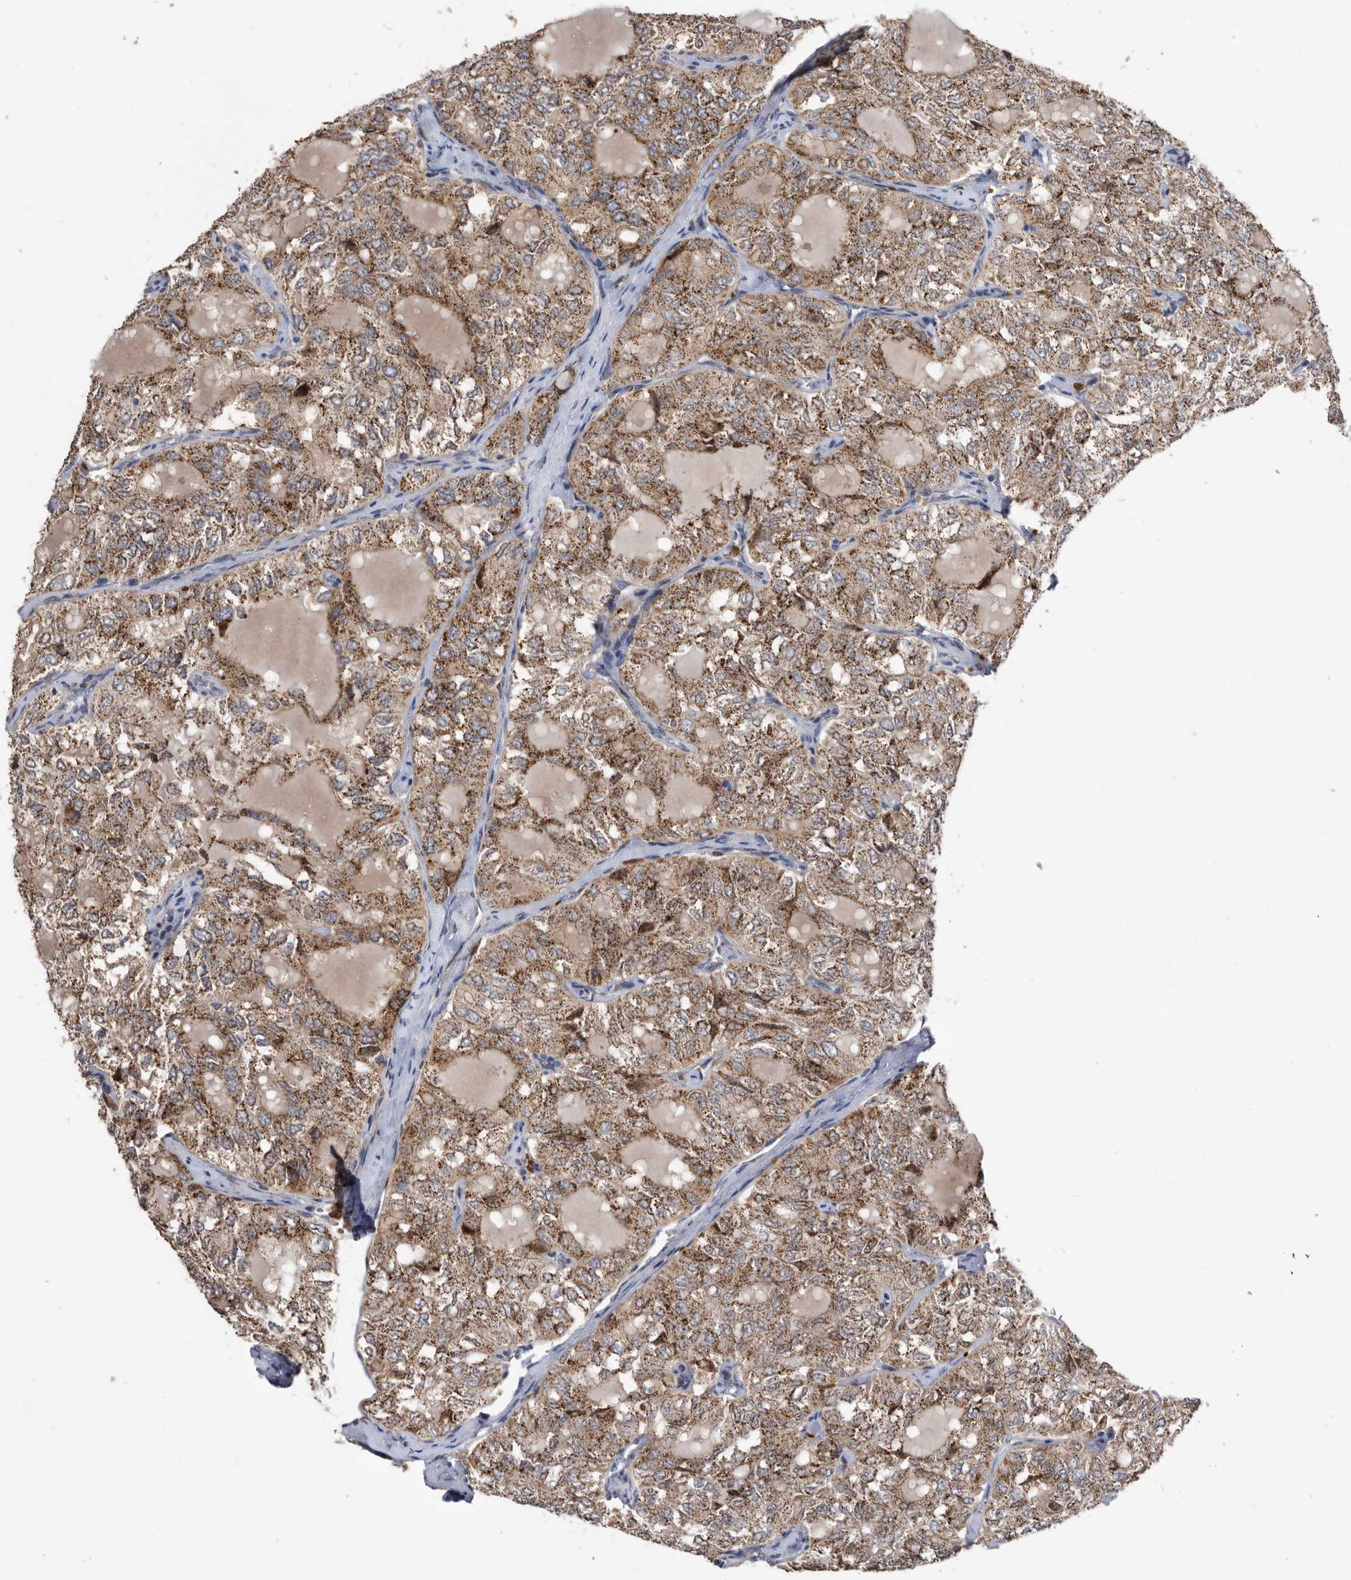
{"staining": {"intensity": "moderate", "quantity": ">75%", "location": "cytoplasmic/membranous"}, "tissue": "thyroid cancer", "cell_type": "Tumor cells", "image_type": "cancer", "snomed": [{"axis": "morphology", "description": "Follicular adenoma carcinoma, NOS"}, {"axis": "topography", "description": "Thyroid gland"}], "caption": "Human thyroid follicular adenoma carcinoma stained for a protein (brown) demonstrates moderate cytoplasmic/membranous positive staining in about >75% of tumor cells.", "gene": "CRISPLD2", "patient": {"sex": "male", "age": 75}}